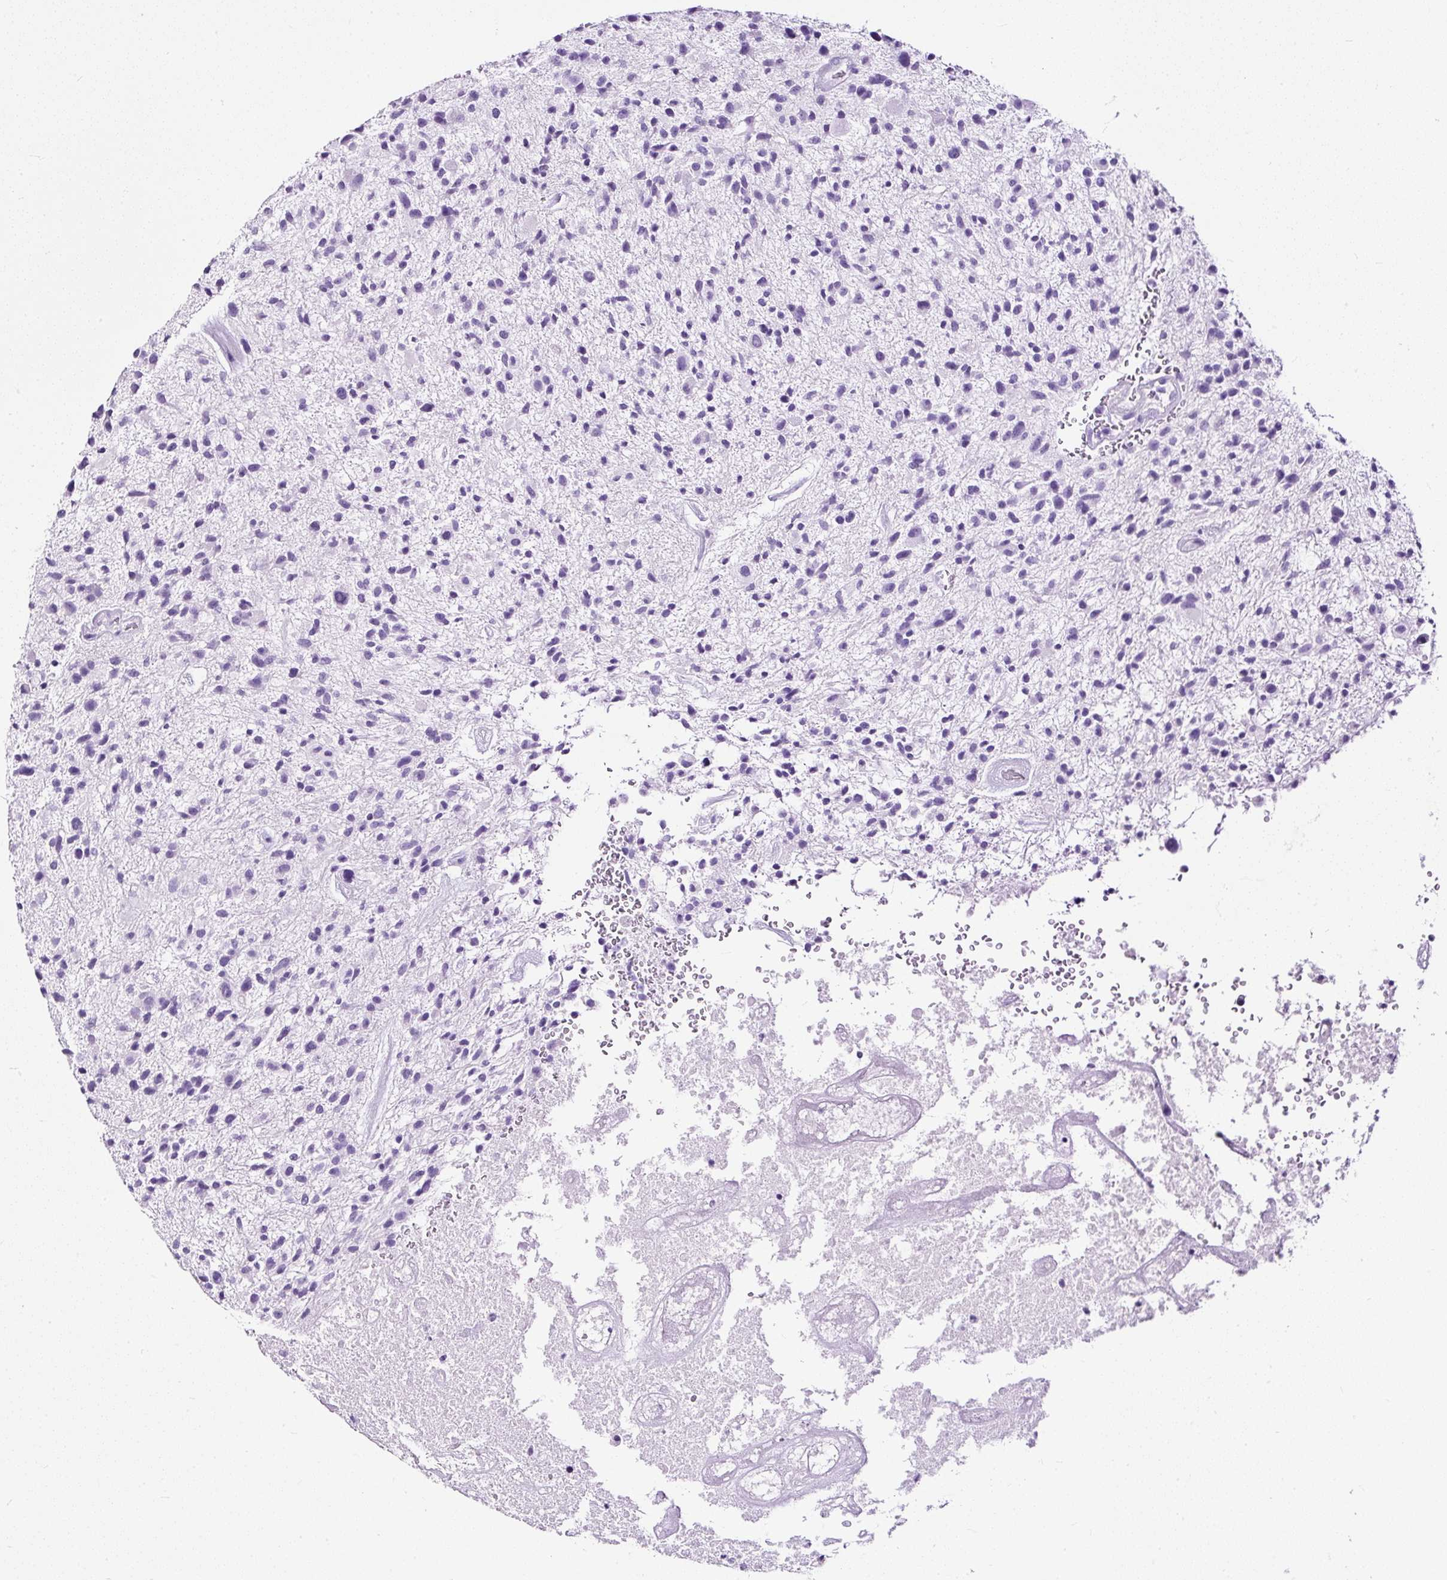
{"staining": {"intensity": "negative", "quantity": "none", "location": "none"}, "tissue": "glioma", "cell_type": "Tumor cells", "image_type": "cancer", "snomed": [{"axis": "morphology", "description": "Glioma, malignant, High grade"}, {"axis": "topography", "description": "Brain"}], "caption": "An image of human glioma is negative for staining in tumor cells.", "gene": "NTS", "patient": {"sex": "male", "age": 47}}